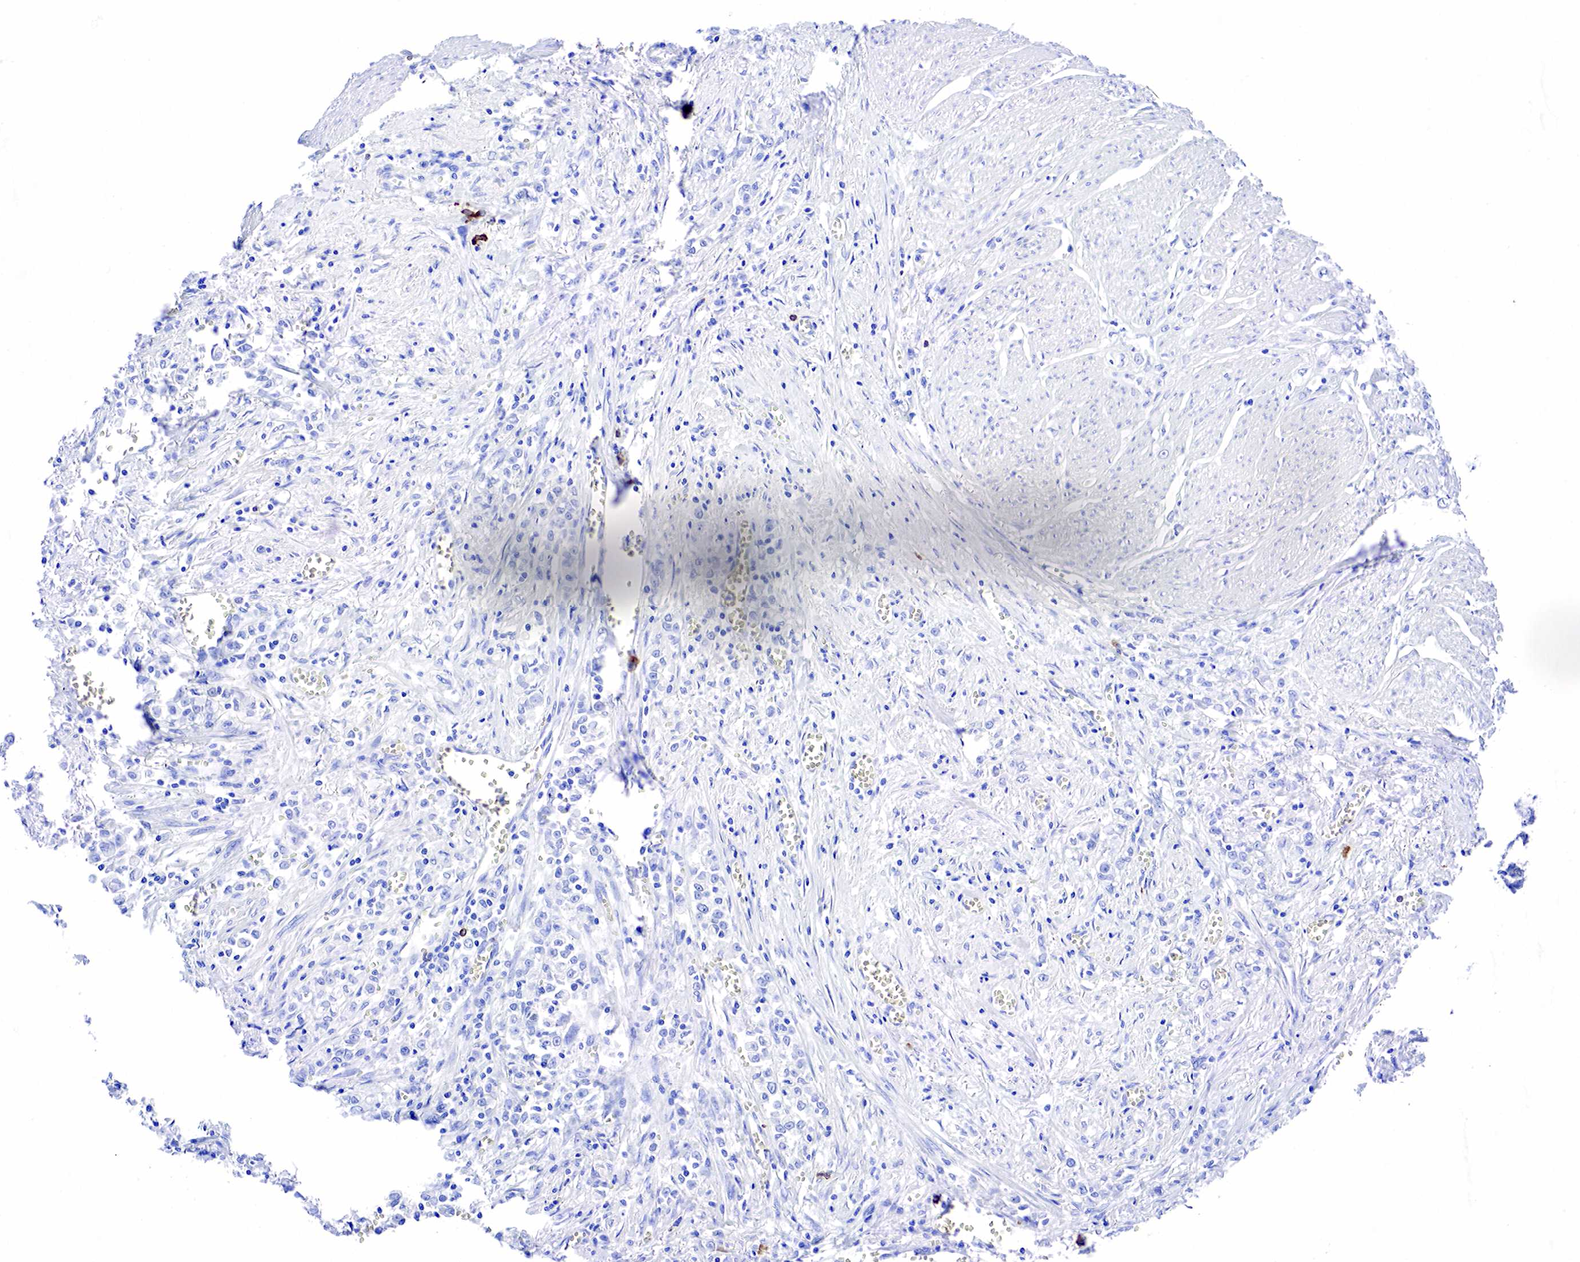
{"staining": {"intensity": "negative", "quantity": "none", "location": "none"}, "tissue": "stomach cancer", "cell_type": "Tumor cells", "image_type": "cancer", "snomed": [{"axis": "morphology", "description": "Adenocarcinoma, NOS"}, {"axis": "topography", "description": "Stomach"}], "caption": "Immunohistochemistry histopathology image of neoplastic tissue: human stomach cancer (adenocarcinoma) stained with DAB shows no significant protein expression in tumor cells.", "gene": "CD79A", "patient": {"sex": "male", "age": 72}}